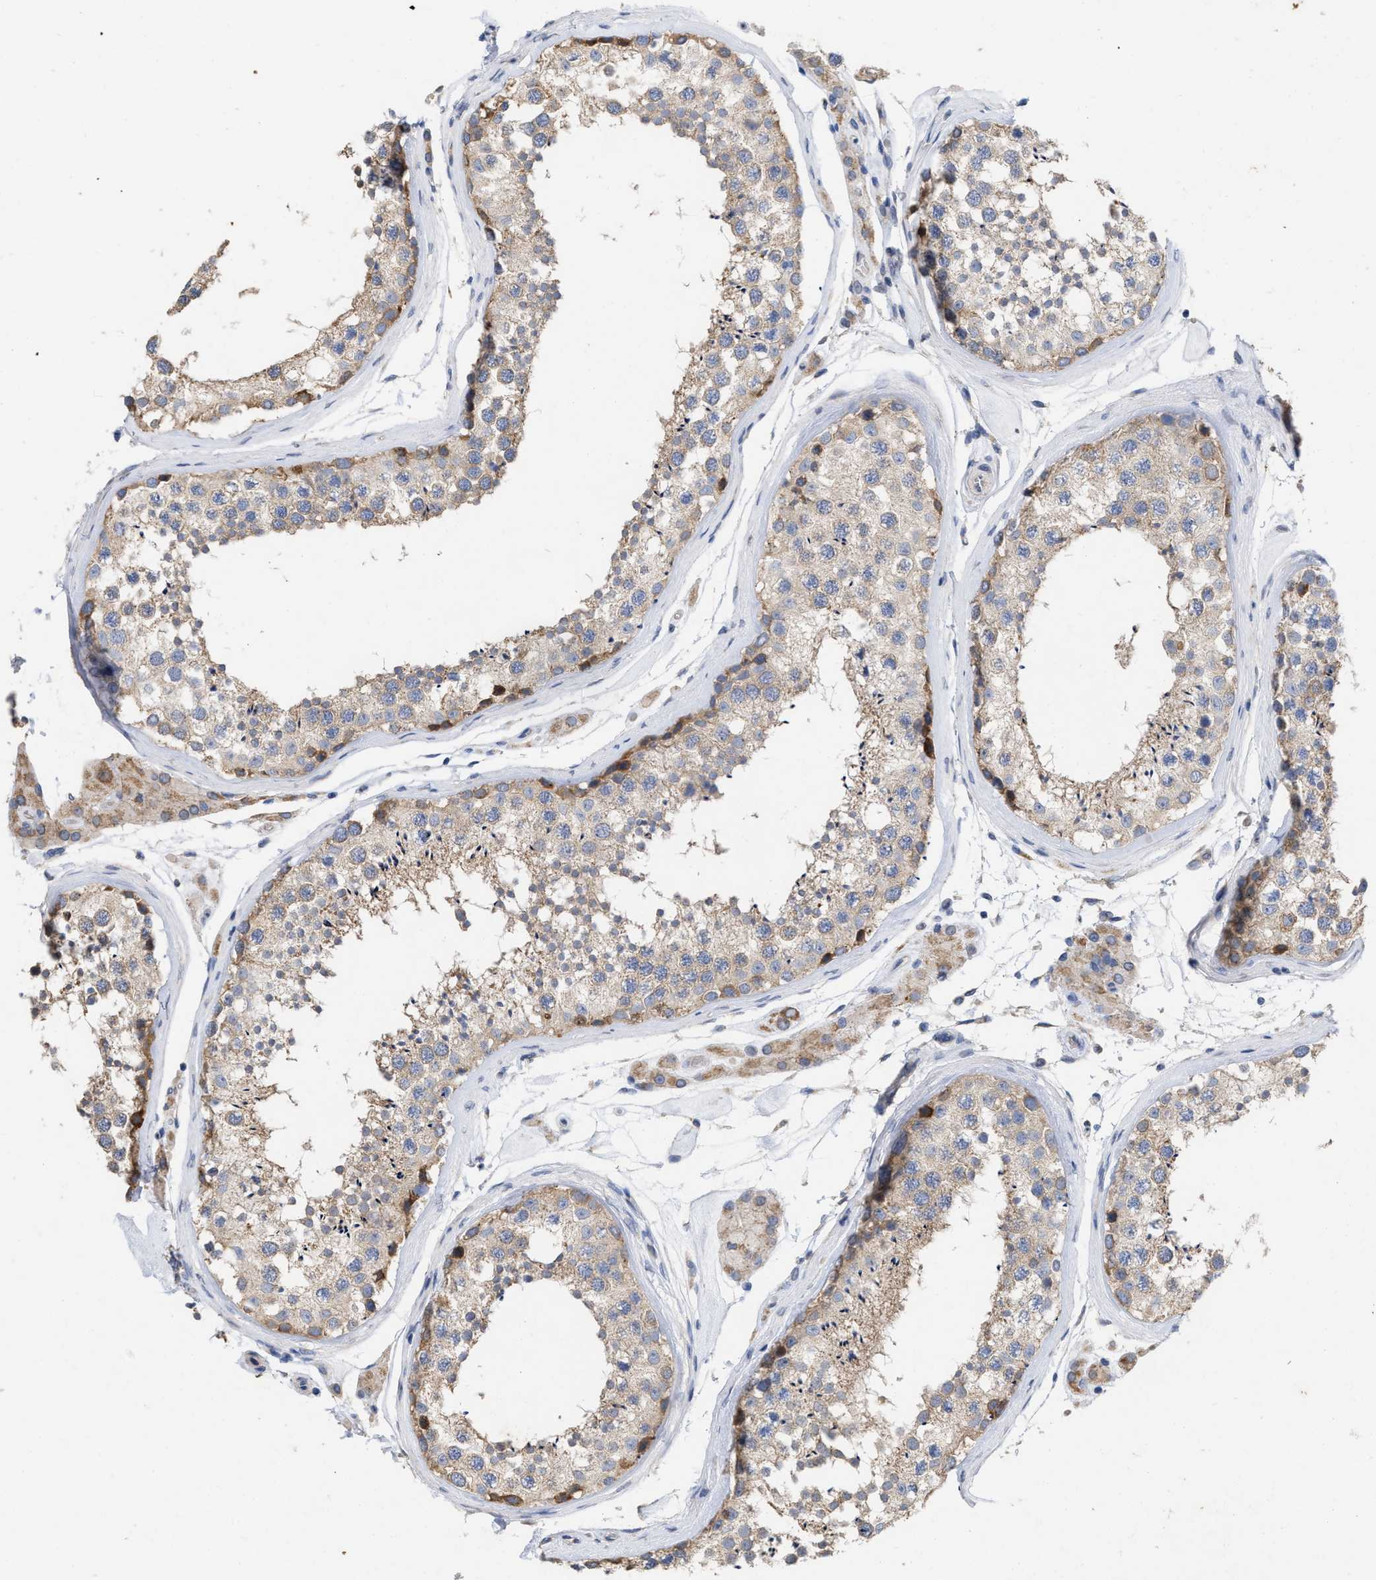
{"staining": {"intensity": "moderate", "quantity": "25%-75%", "location": "cytoplasmic/membranous"}, "tissue": "testis", "cell_type": "Cells in seminiferous ducts", "image_type": "normal", "snomed": [{"axis": "morphology", "description": "Normal tissue, NOS"}, {"axis": "topography", "description": "Testis"}], "caption": "Testis stained with a brown dye reveals moderate cytoplasmic/membranous positive staining in approximately 25%-75% of cells in seminiferous ducts.", "gene": "VIP", "patient": {"sex": "male", "age": 46}}